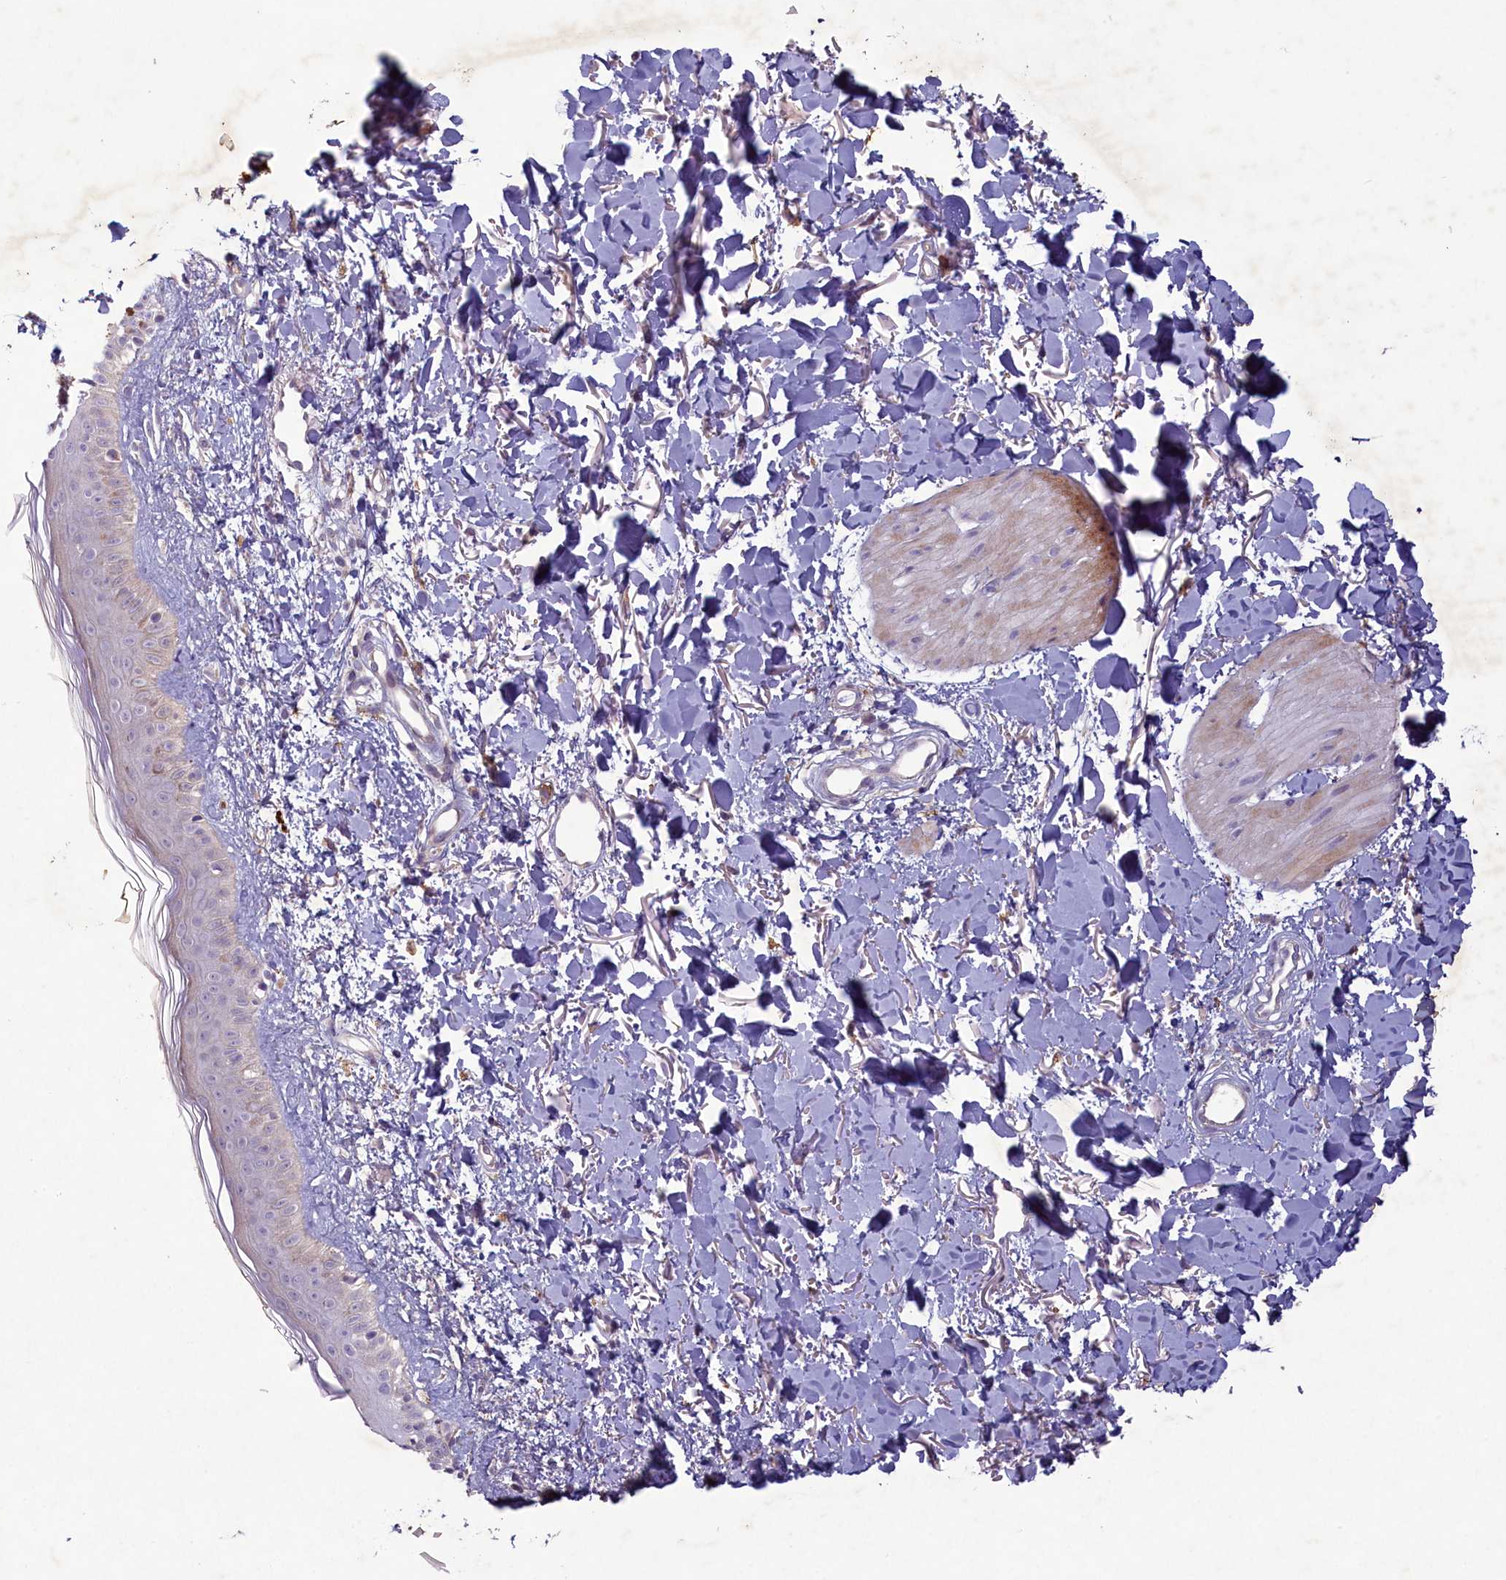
{"staining": {"intensity": "negative", "quantity": "none", "location": "none"}, "tissue": "skin", "cell_type": "Fibroblasts", "image_type": "normal", "snomed": [{"axis": "morphology", "description": "Normal tissue, NOS"}, {"axis": "topography", "description": "Skin"}], "caption": "Histopathology image shows no significant protein expression in fibroblasts of benign skin. The staining is performed using DAB (3,3'-diaminobenzidine) brown chromogen with nuclei counter-stained in using hematoxylin.", "gene": "PLEKHG6", "patient": {"sex": "female", "age": 58}}